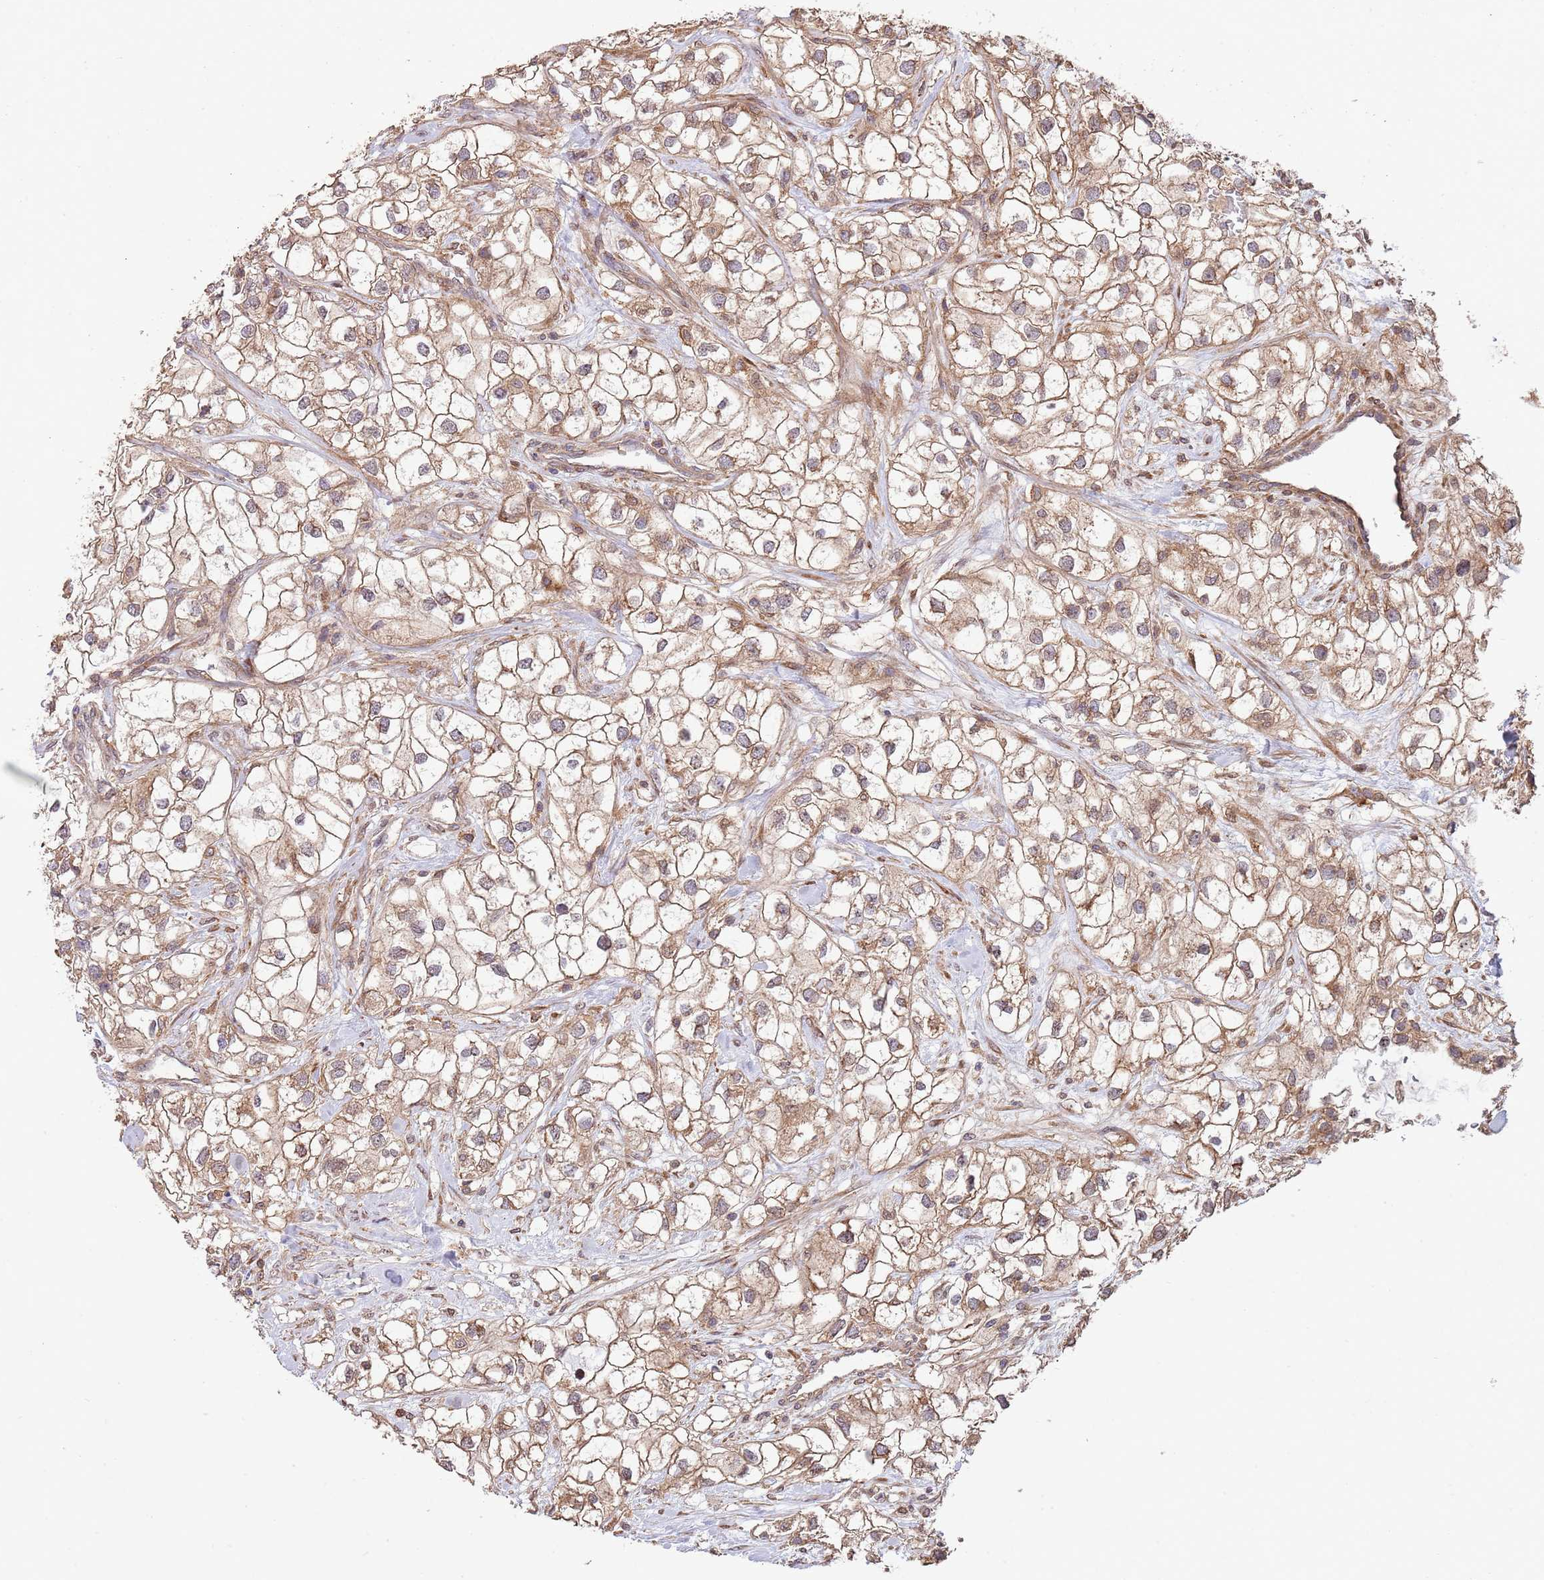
{"staining": {"intensity": "moderate", "quantity": ">75%", "location": "cytoplasmic/membranous"}, "tissue": "renal cancer", "cell_type": "Tumor cells", "image_type": "cancer", "snomed": [{"axis": "morphology", "description": "Adenocarcinoma, NOS"}, {"axis": "topography", "description": "Kidney"}], "caption": "A brown stain highlights moderate cytoplasmic/membranous expression of a protein in human adenocarcinoma (renal) tumor cells.", "gene": "RNF19B", "patient": {"sex": "male", "age": 59}}